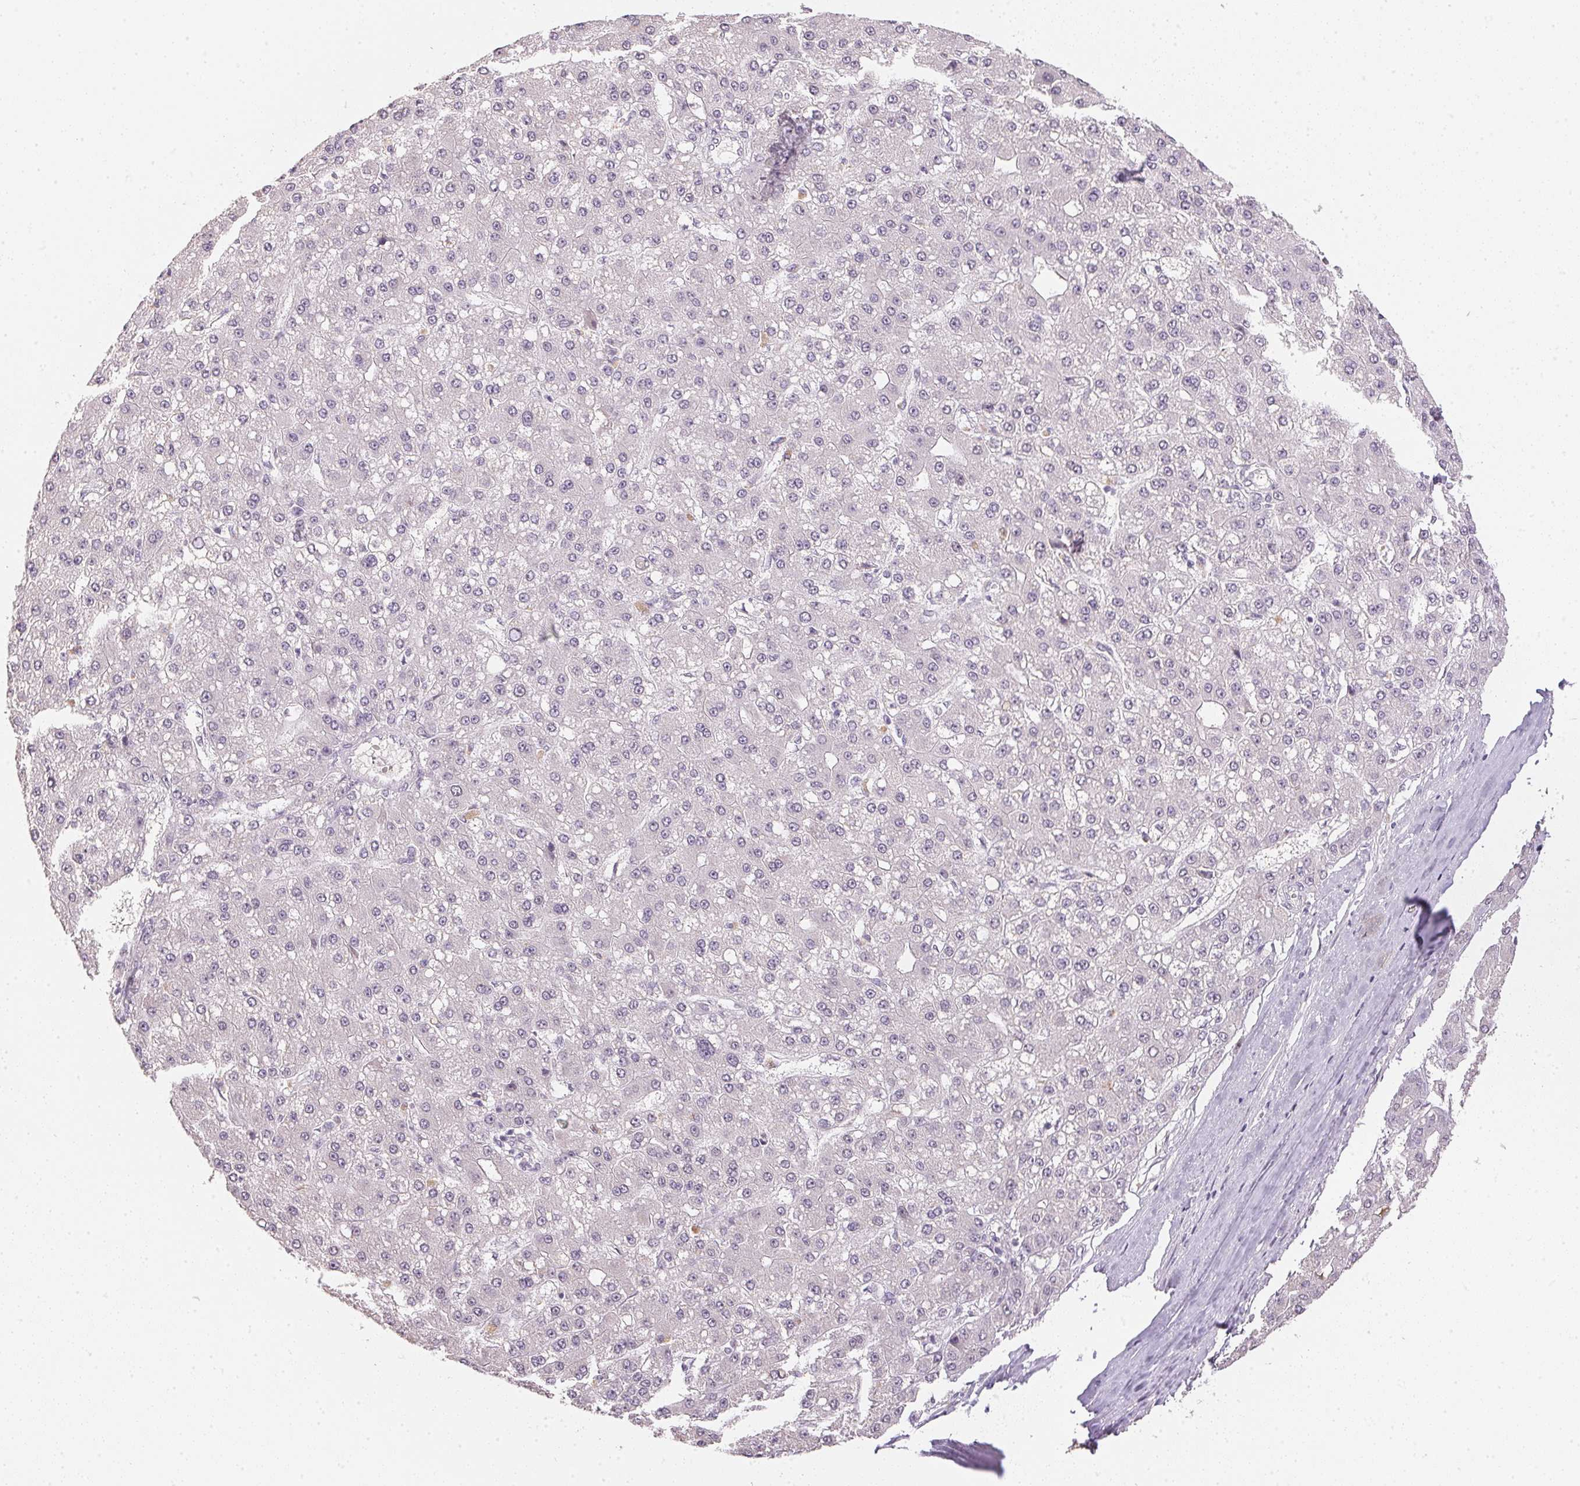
{"staining": {"intensity": "negative", "quantity": "none", "location": "none"}, "tissue": "liver cancer", "cell_type": "Tumor cells", "image_type": "cancer", "snomed": [{"axis": "morphology", "description": "Carcinoma, Hepatocellular, NOS"}, {"axis": "topography", "description": "Liver"}], "caption": "DAB immunohistochemical staining of liver hepatocellular carcinoma shows no significant positivity in tumor cells. The staining was performed using DAB (3,3'-diaminobenzidine) to visualize the protein expression in brown, while the nuclei were stained in blue with hematoxylin (Magnification: 20x).", "gene": "POLR3G", "patient": {"sex": "male", "age": 67}}